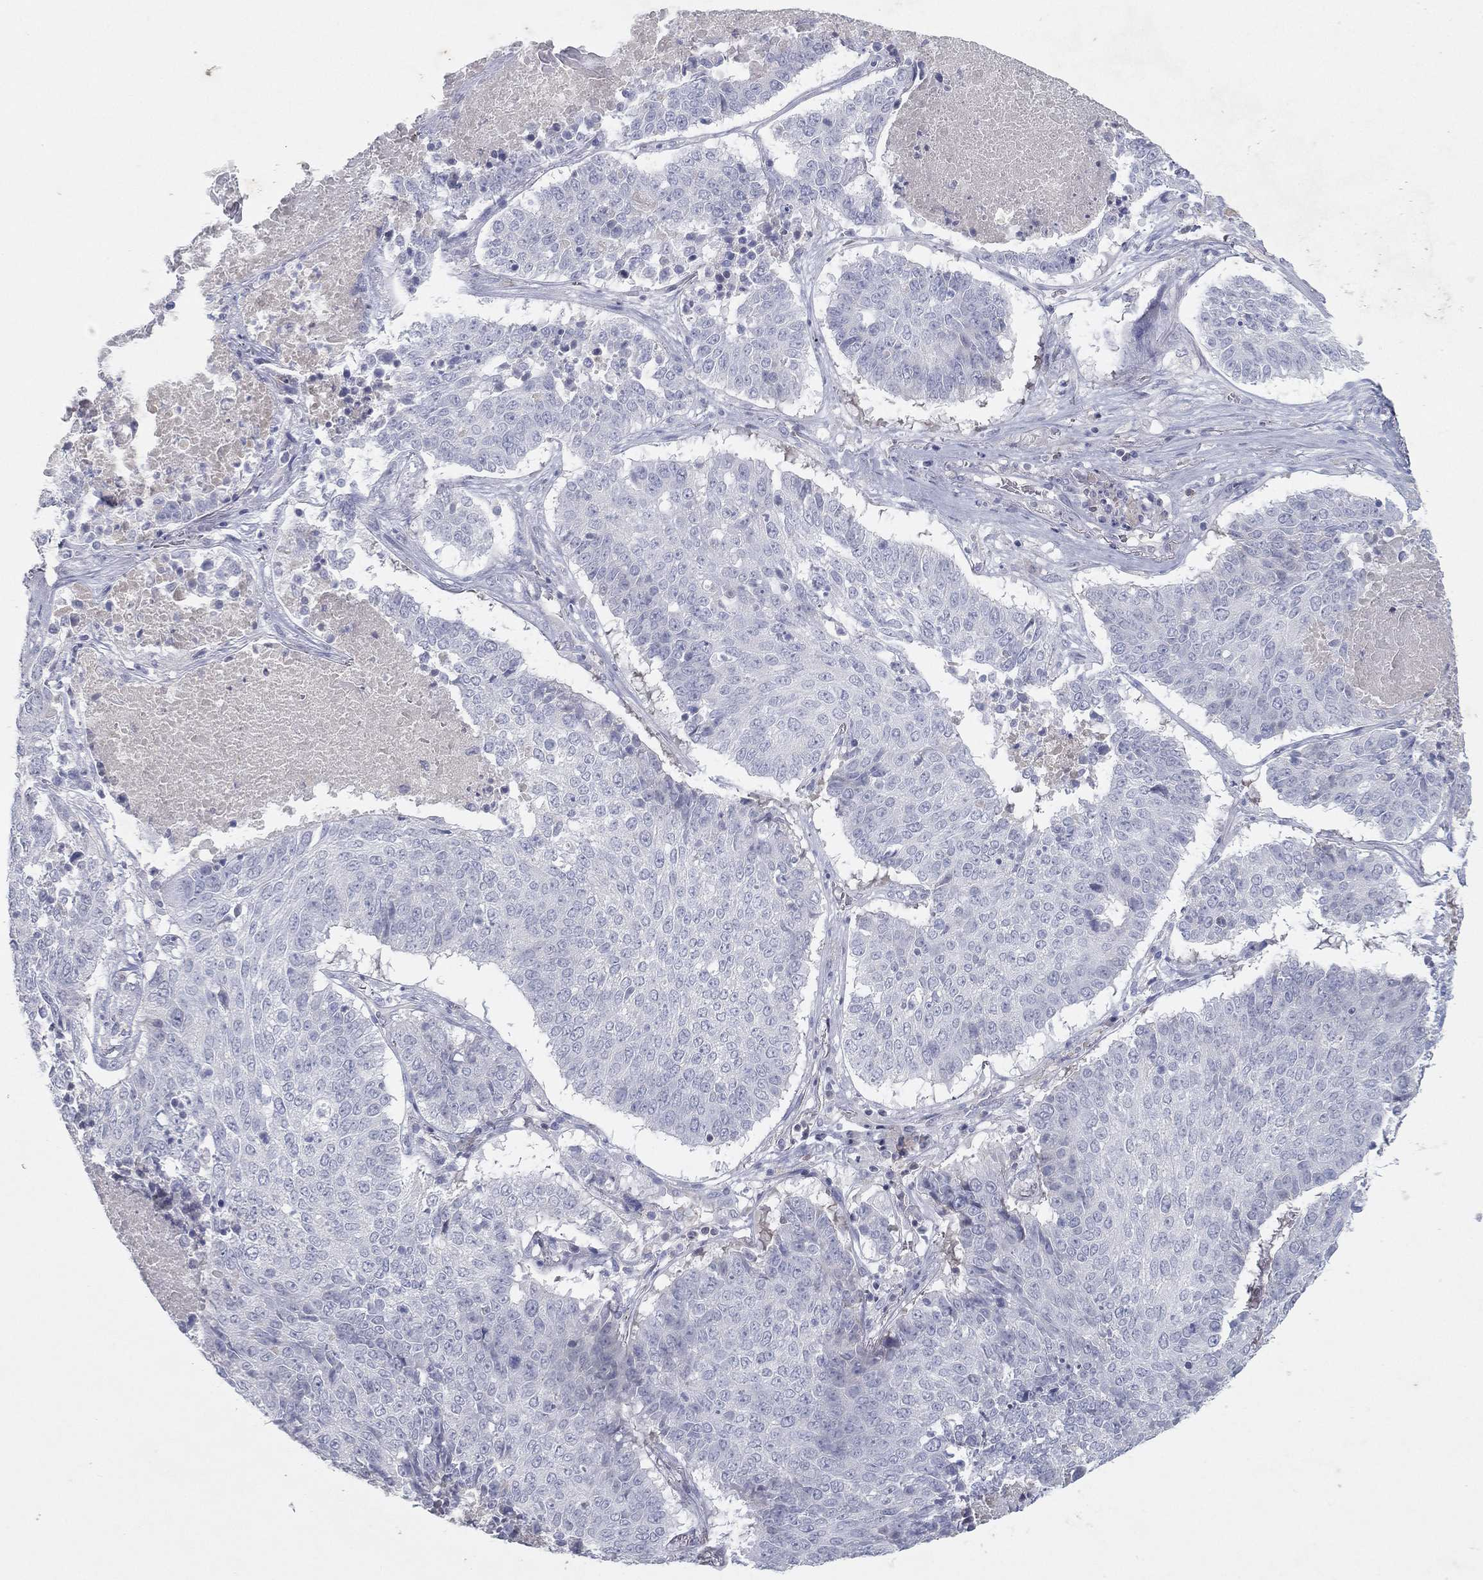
{"staining": {"intensity": "negative", "quantity": "none", "location": "none"}, "tissue": "lung cancer", "cell_type": "Tumor cells", "image_type": "cancer", "snomed": [{"axis": "morphology", "description": "Squamous cell carcinoma, NOS"}, {"axis": "topography", "description": "Lung"}], "caption": "Human lung cancer stained for a protein using immunohistochemistry displays no staining in tumor cells.", "gene": "CPT1B", "patient": {"sex": "male", "age": 64}}